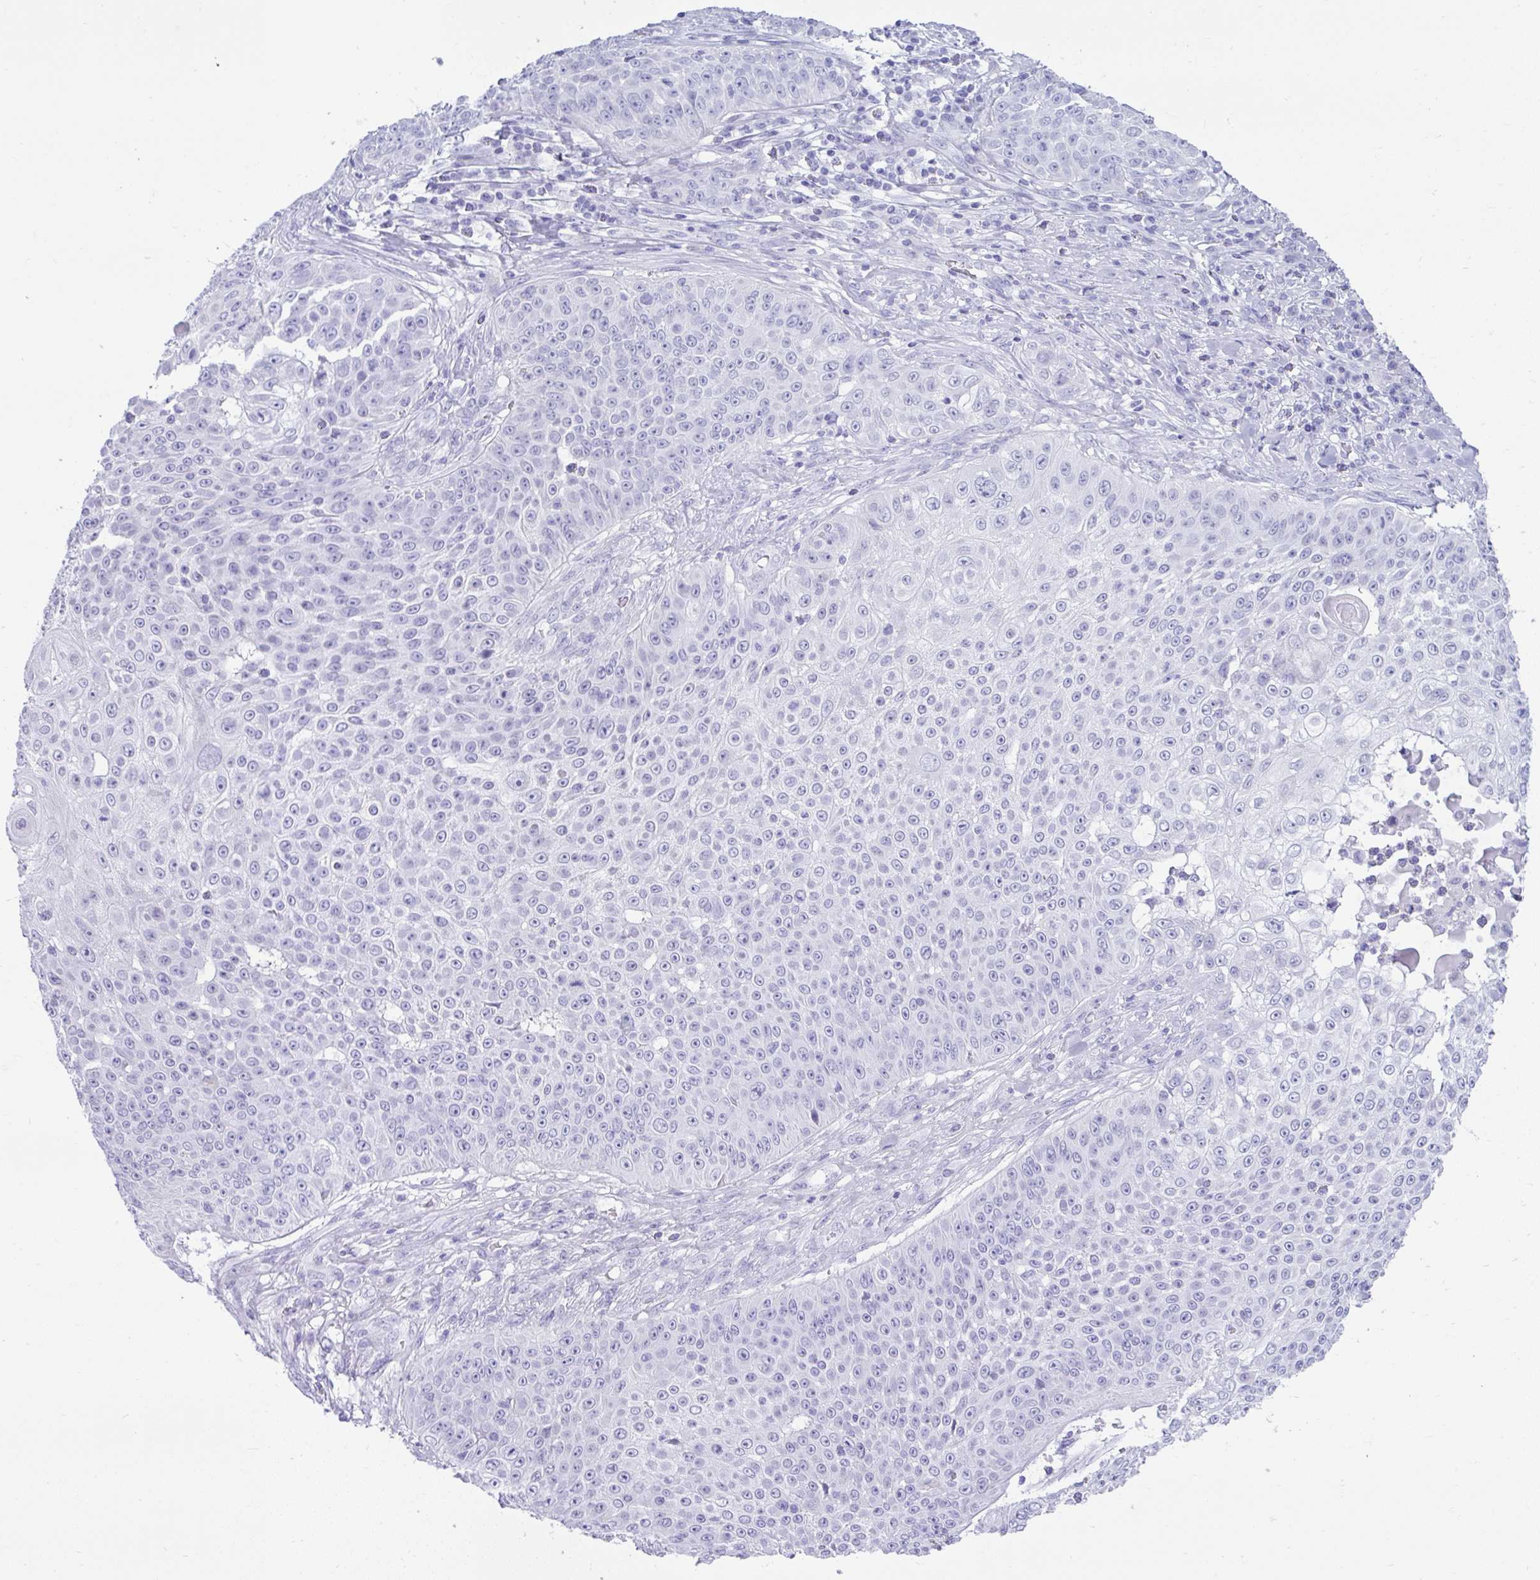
{"staining": {"intensity": "negative", "quantity": "none", "location": "none"}, "tissue": "skin cancer", "cell_type": "Tumor cells", "image_type": "cancer", "snomed": [{"axis": "morphology", "description": "Squamous cell carcinoma, NOS"}, {"axis": "topography", "description": "Skin"}], "caption": "Tumor cells show no significant staining in skin squamous cell carcinoma.", "gene": "PSCA", "patient": {"sex": "male", "age": 24}}